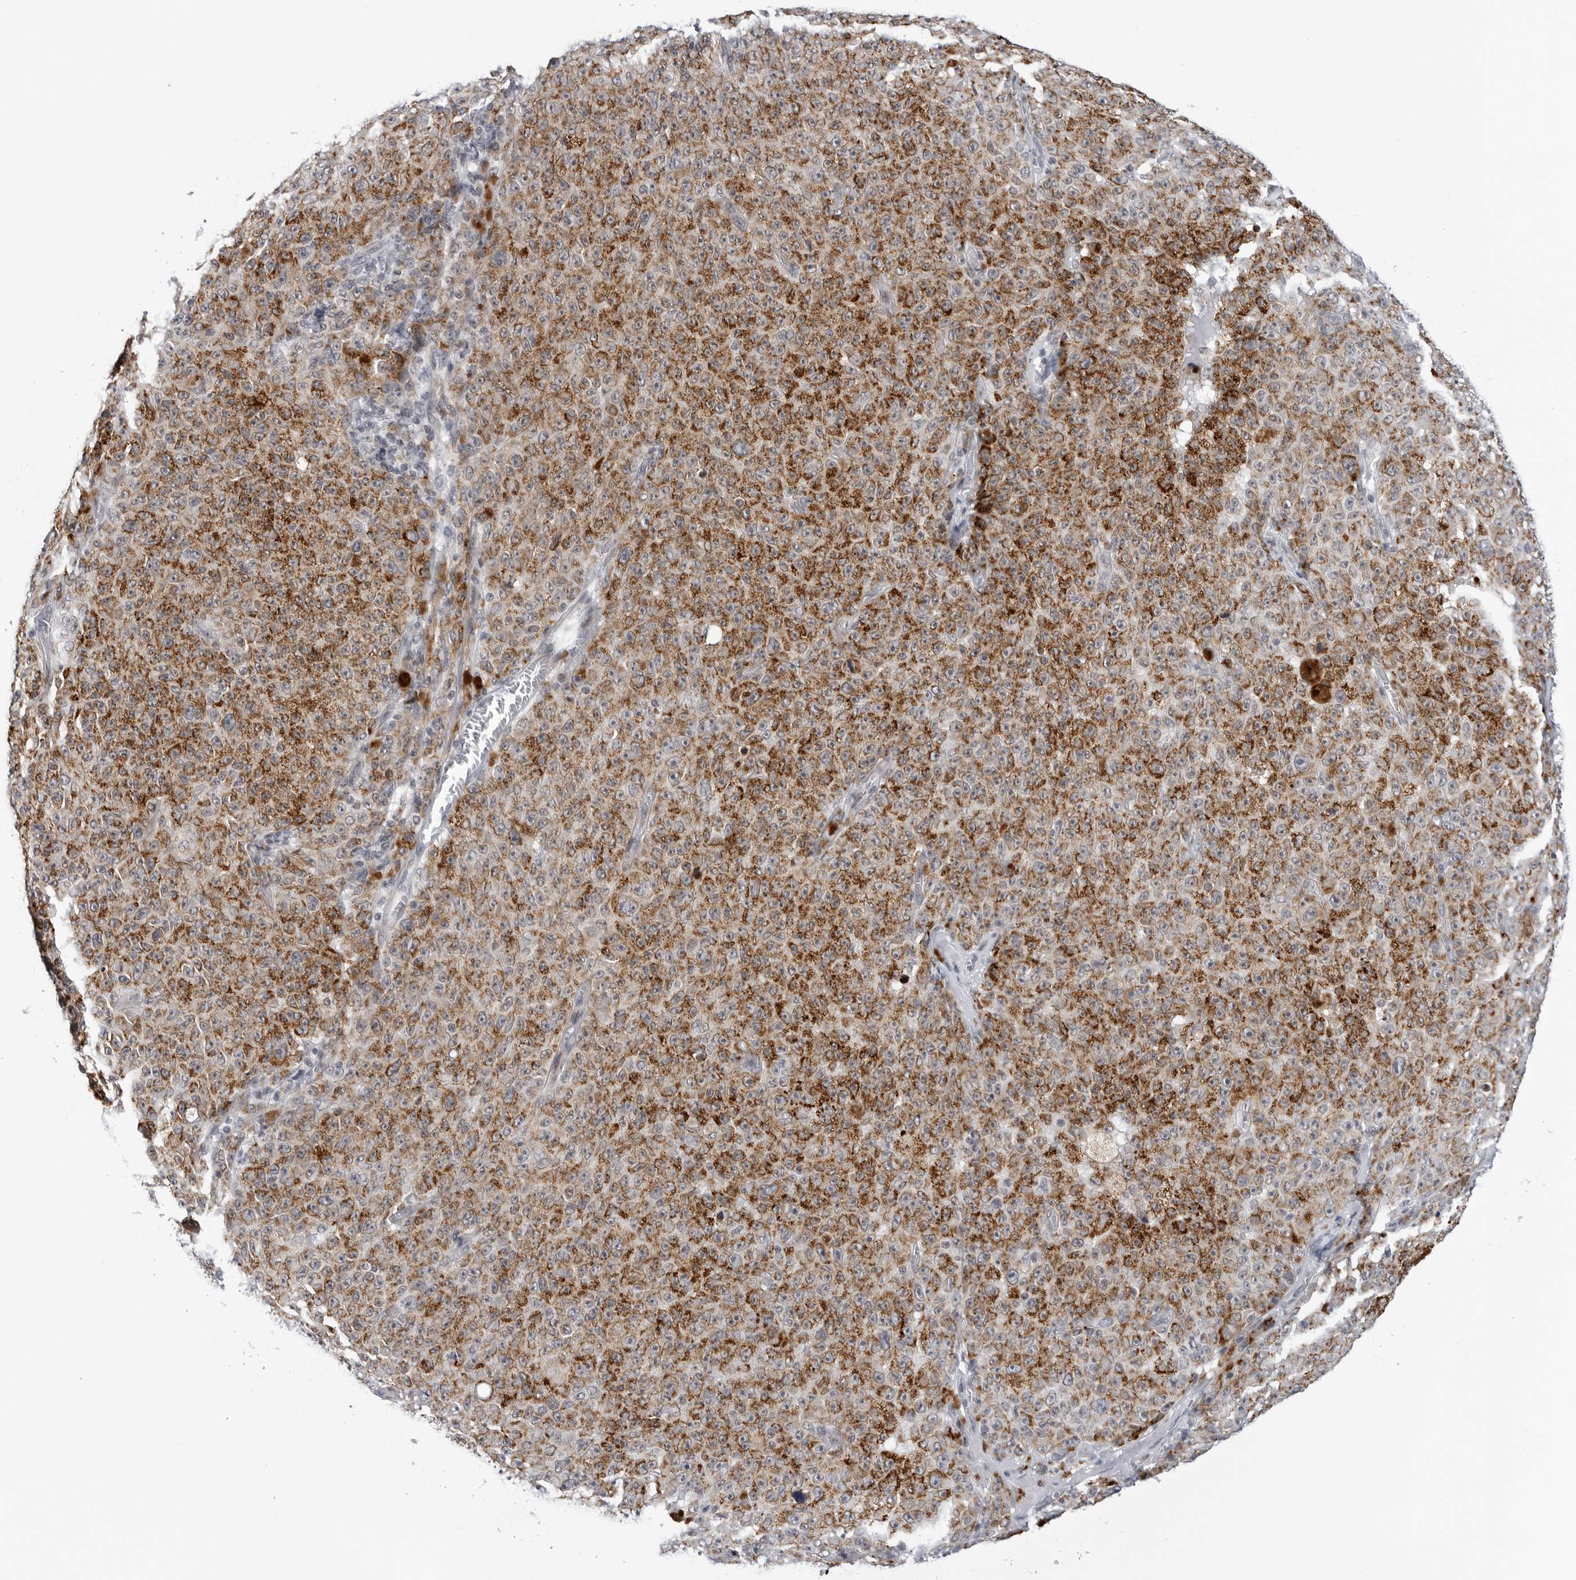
{"staining": {"intensity": "moderate", "quantity": ">75%", "location": "cytoplasmic/membranous"}, "tissue": "melanoma", "cell_type": "Tumor cells", "image_type": "cancer", "snomed": [{"axis": "morphology", "description": "Malignant melanoma, NOS"}, {"axis": "topography", "description": "Skin"}], "caption": "The immunohistochemical stain labels moderate cytoplasmic/membranous expression in tumor cells of malignant melanoma tissue.", "gene": "CDK20", "patient": {"sex": "female", "age": 82}}